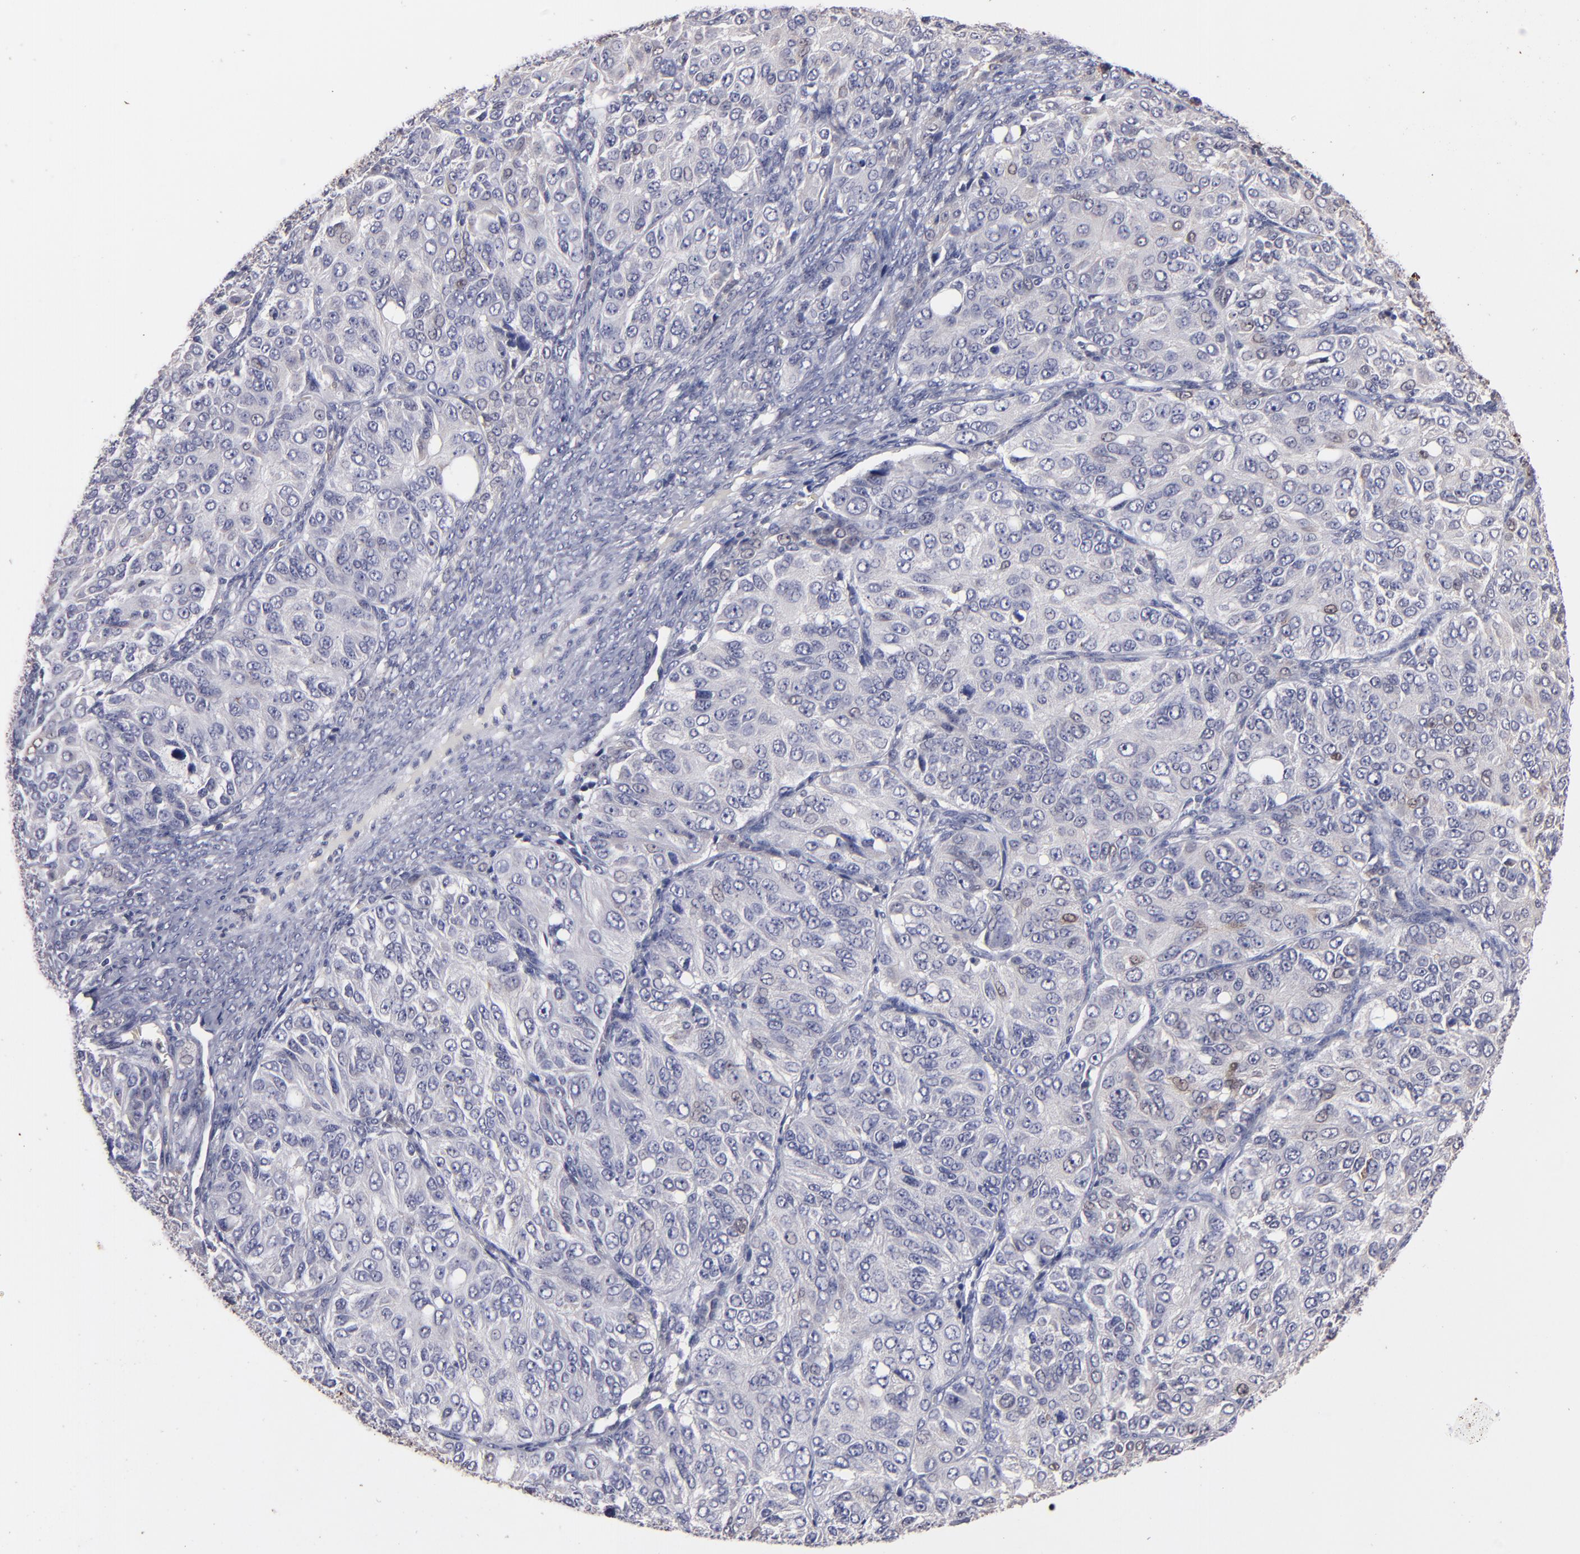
{"staining": {"intensity": "negative", "quantity": "none", "location": "none"}, "tissue": "ovarian cancer", "cell_type": "Tumor cells", "image_type": "cancer", "snomed": [{"axis": "morphology", "description": "Carcinoma, endometroid"}, {"axis": "topography", "description": "Ovary"}], "caption": "Endometroid carcinoma (ovarian) stained for a protein using immunohistochemistry reveals no staining tumor cells.", "gene": "S100A1", "patient": {"sex": "female", "age": 51}}